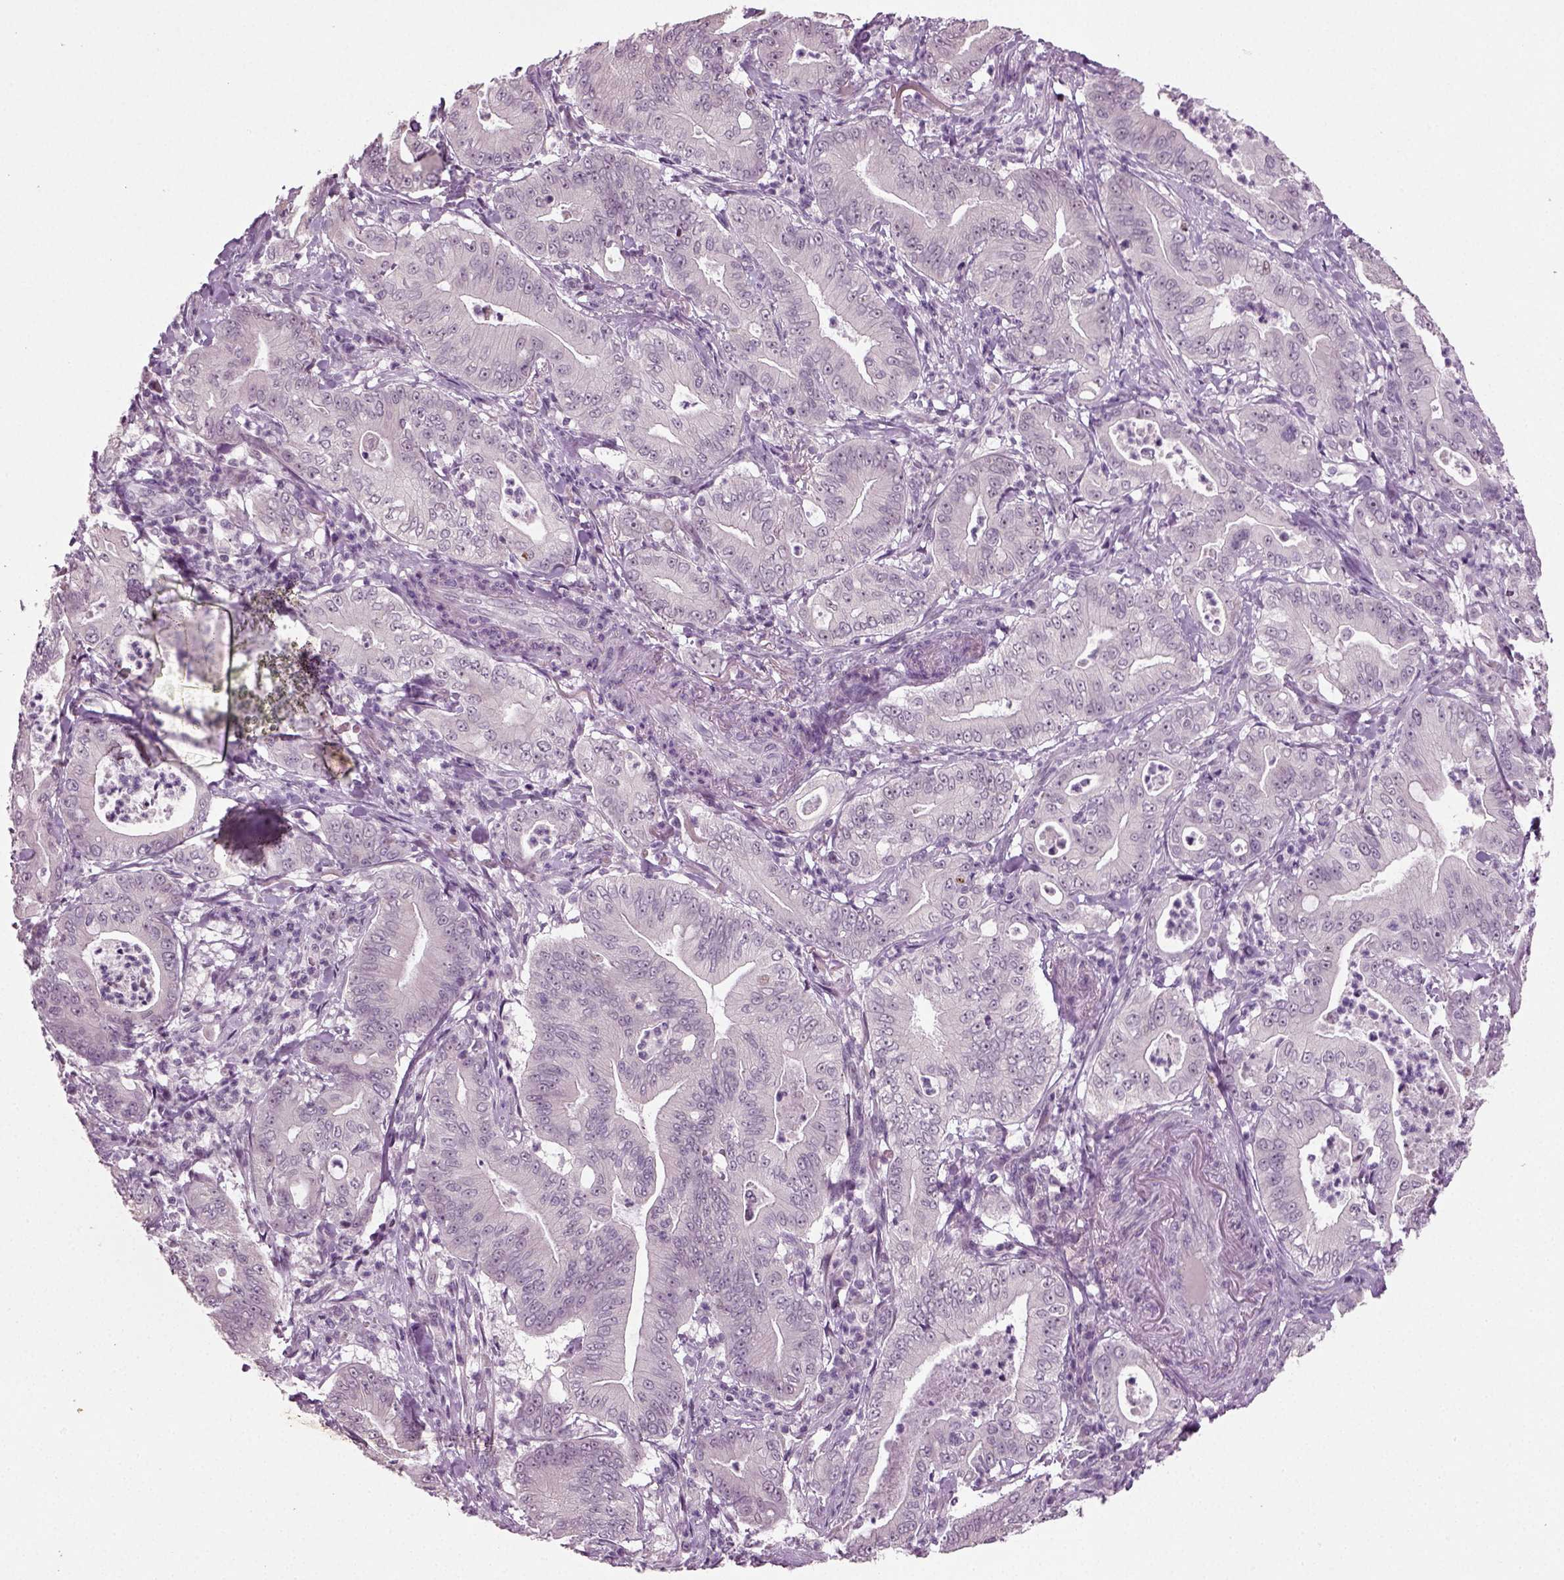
{"staining": {"intensity": "weak", "quantity": "<25%", "location": "nuclear"}, "tissue": "pancreatic cancer", "cell_type": "Tumor cells", "image_type": "cancer", "snomed": [{"axis": "morphology", "description": "Adenocarcinoma, NOS"}, {"axis": "topography", "description": "Pancreas"}], "caption": "IHC micrograph of human pancreatic cancer (adenocarcinoma) stained for a protein (brown), which displays no staining in tumor cells.", "gene": "SYNGAP1", "patient": {"sex": "male", "age": 71}}